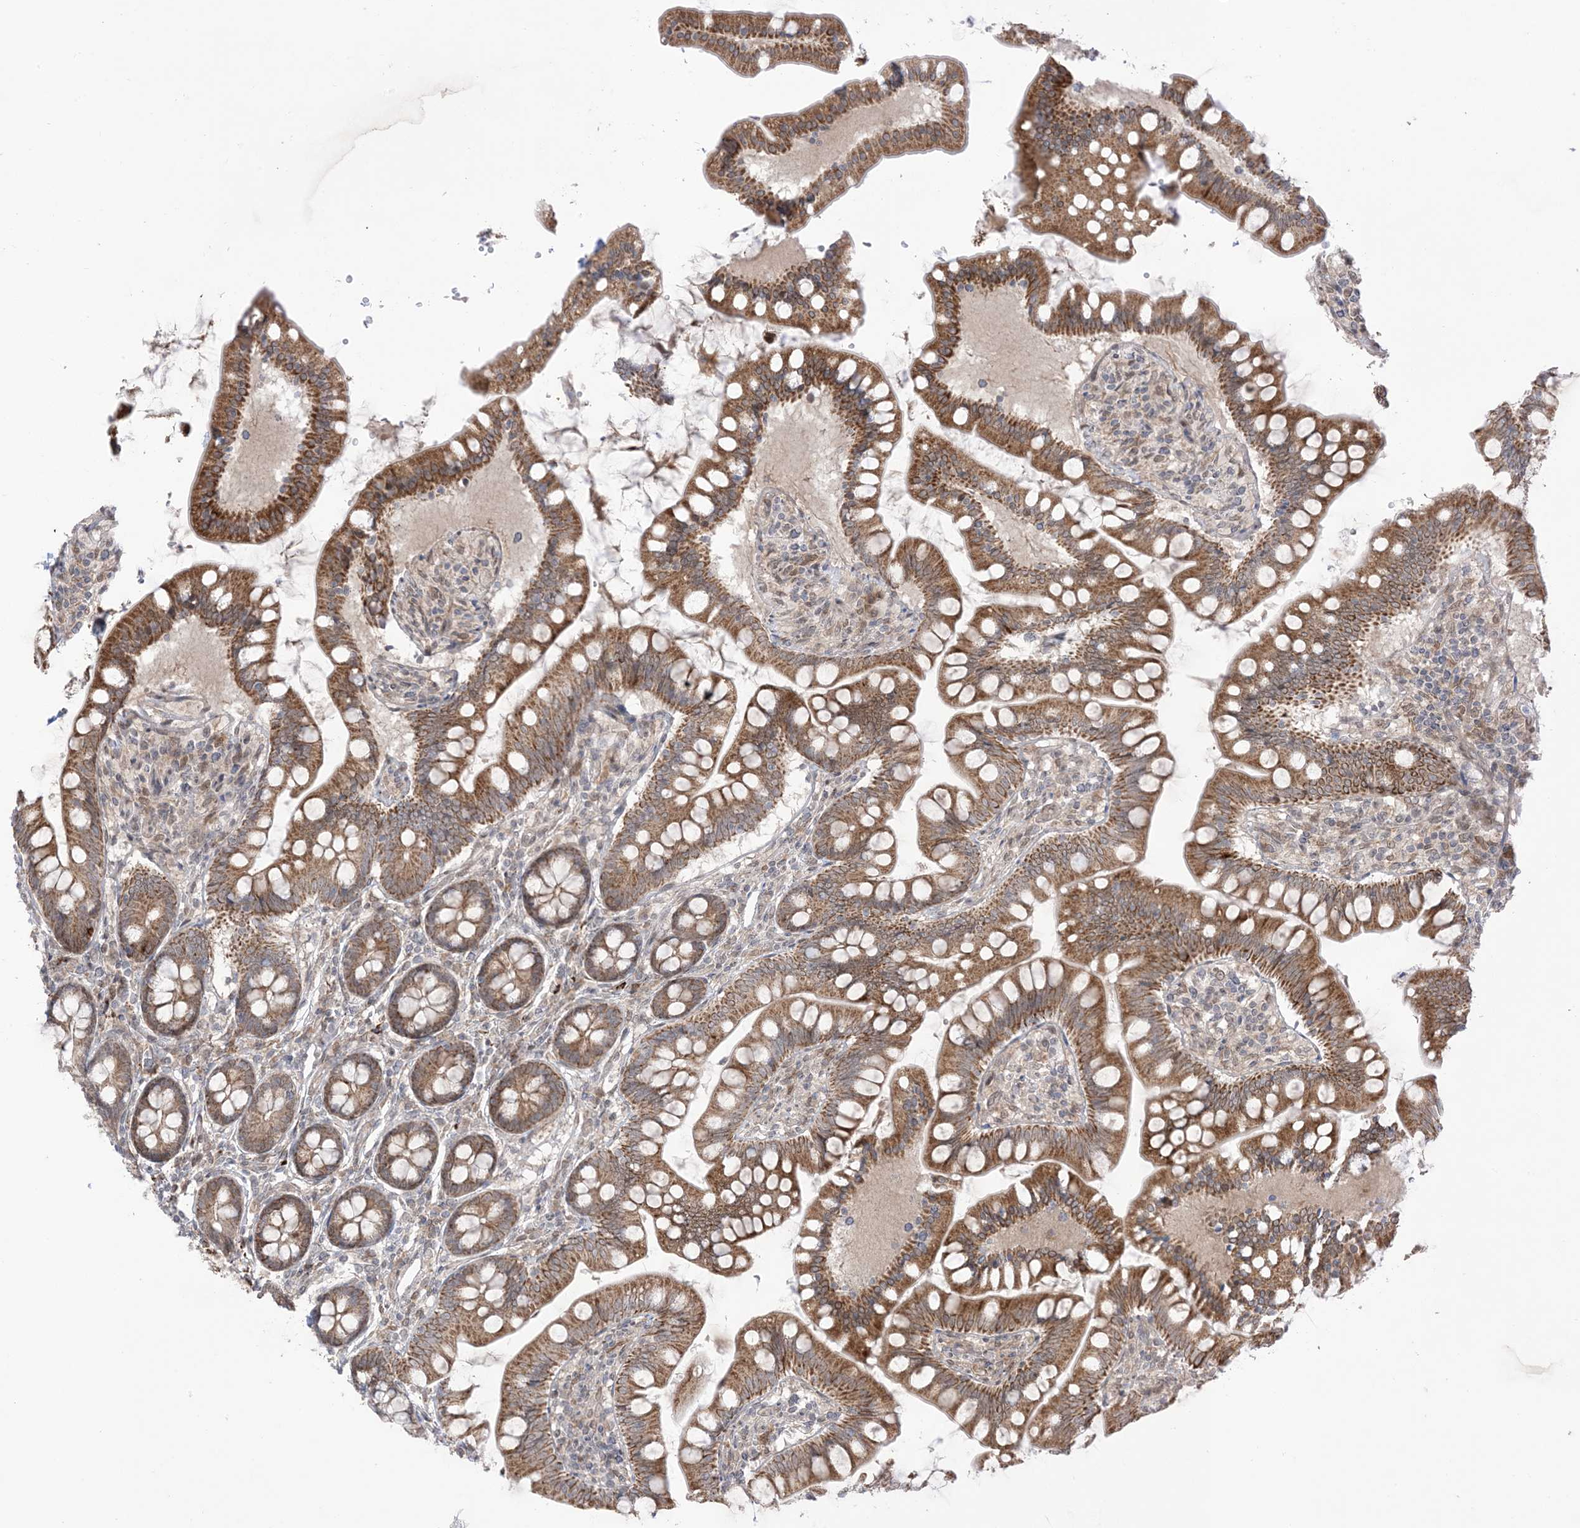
{"staining": {"intensity": "moderate", "quantity": ">75%", "location": "cytoplasmic/membranous"}, "tissue": "small intestine", "cell_type": "Glandular cells", "image_type": "normal", "snomed": [{"axis": "morphology", "description": "Normal tissue, NOS"}, {"axis": "topography", "description": "Small intestine"}], "caption": "A brown stain highlights moderate cytoplasmic/membranous positivity of a protein in glandular cells of normal human small intestine. (DAB = brown stain, brightfield microscopy at high magnification).", "gene": "UBE2E2", "patient": {"sex": "male", "age": 7}}